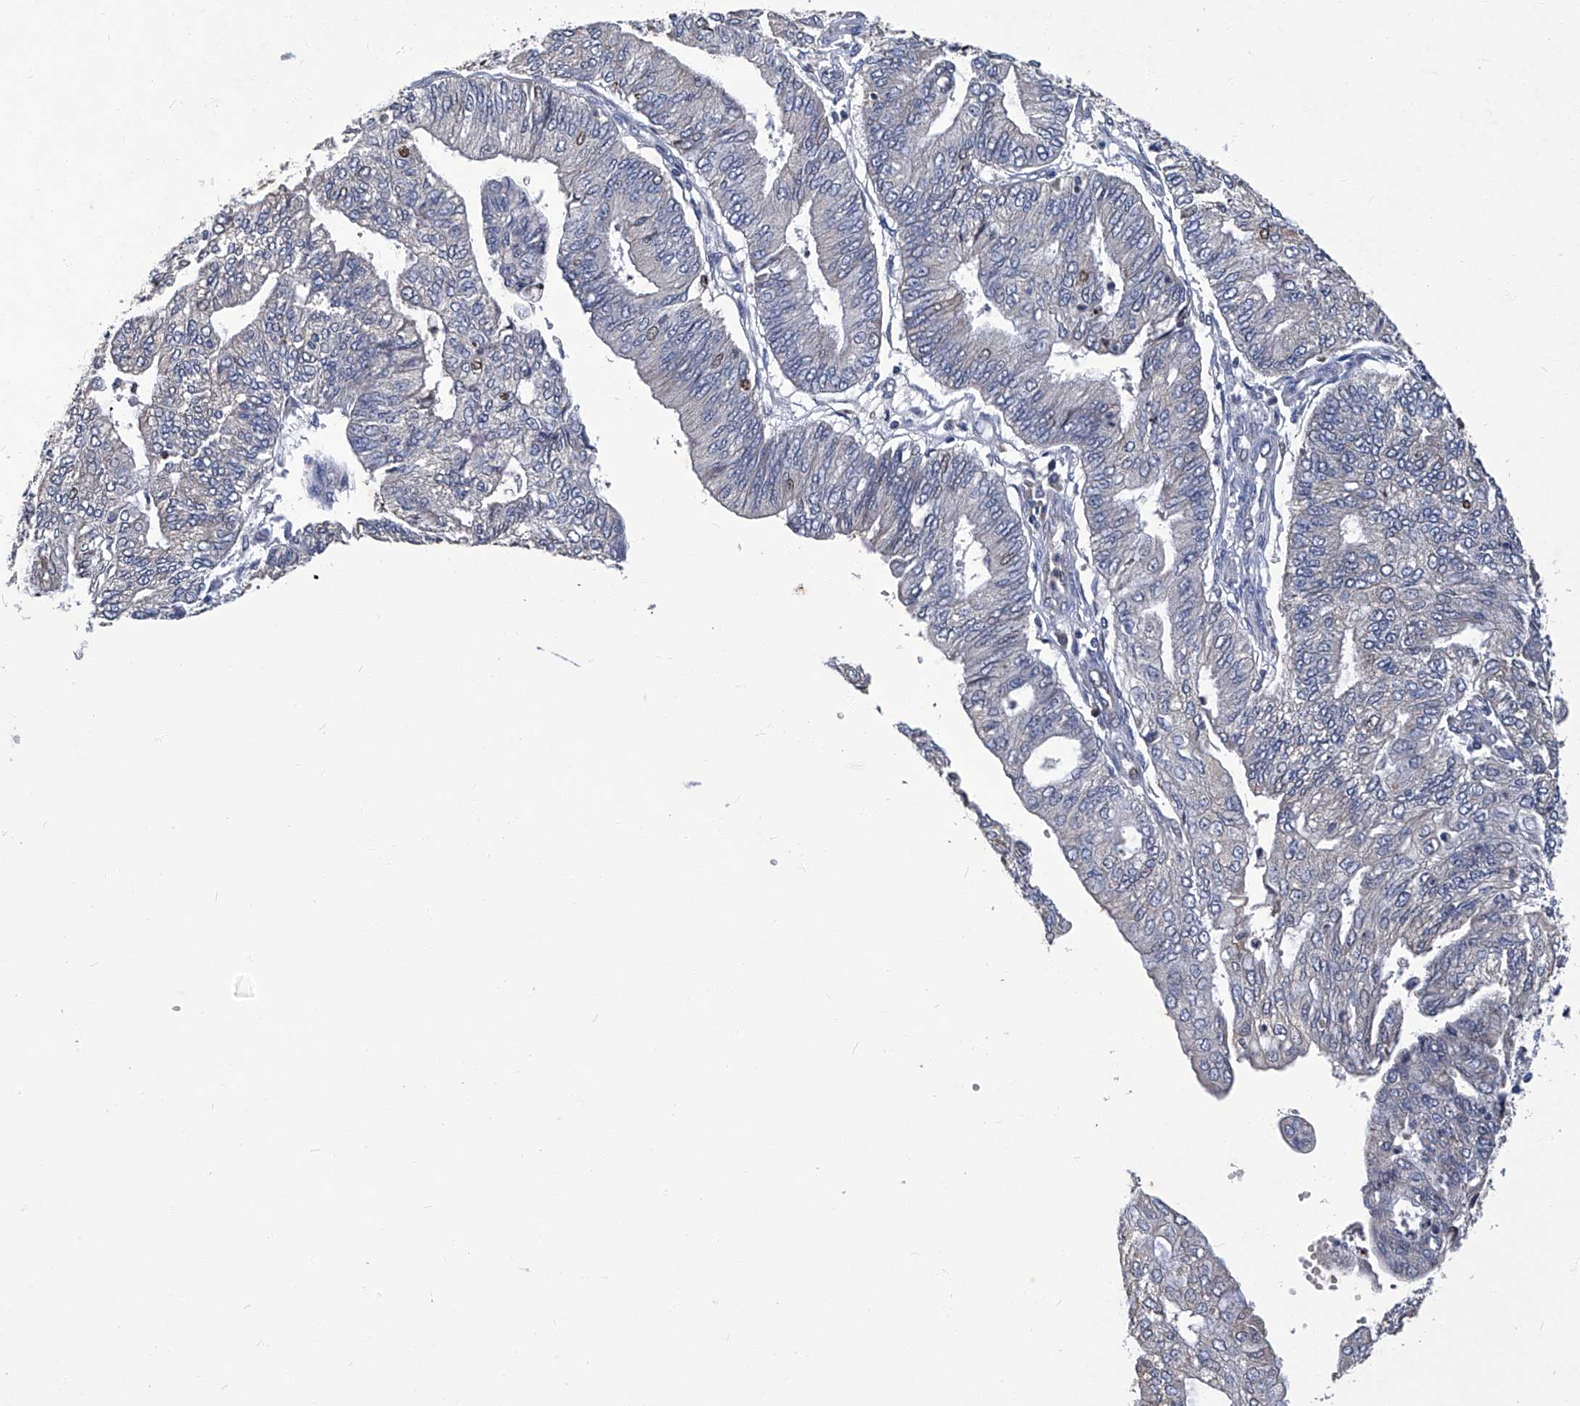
{"staining": {"intensity": "negative", "quantity": "none", "location": "none"}, "tissue": "endometrial cancer", "cell_type": "Tumor cells", "image_type": "cancer", "snomed": [{"axis": "morphology", "description": "Adenocarcinoma, NOS"}, {"axis": "topography", "description": "Endometrium"}], "caption": "Immunohistochemical staining of human endometrial adenocarcinoma displays no significant expression in tumor cells. (Stains: DAB IHC with hematoxylin counter stain, Microscopy: brightfield microscopy at high magnification).", "gene": "TGFBR1", "patient": {"sex": "female", "age": 59}}